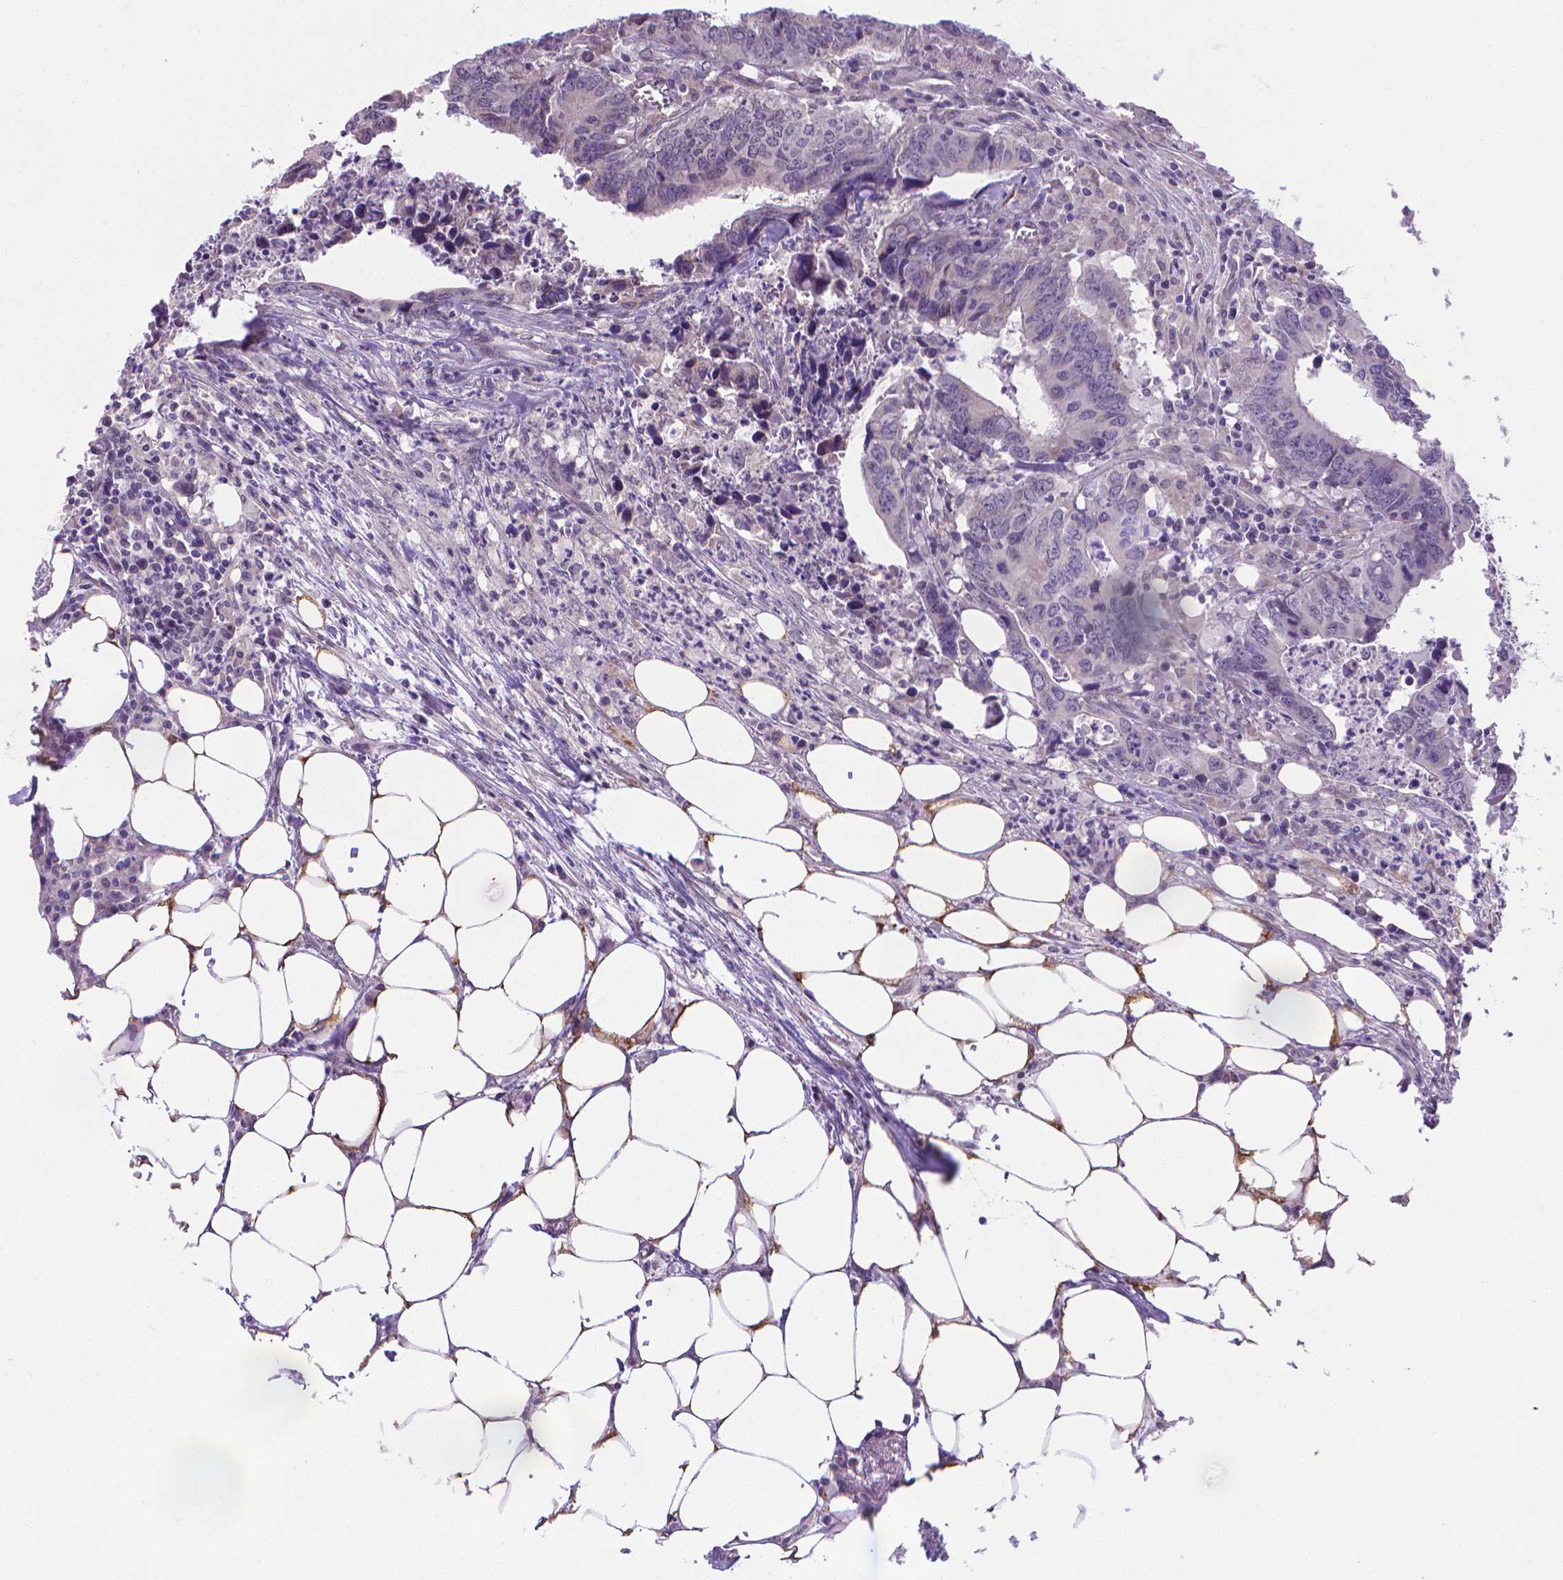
{"staining": {"intensity": "negative", "quantity": "none", "location": "none"}, "tissue": "colorectal cancer", "cell_type": "Tumor cells", "image_type": "cancer", "snomed": [{"axis": "morphology", "description": "Adenocarcinoma, NOS"}, {"axis": "topography", "description": "Colon"}], "caption": "The immunohistochemistry (IHC) histopathology image has no significant positivity in tumor cells of colorectal cancer tissue.", "gene": "GPR63", "patient": {"sex": "female", "age": 82}}